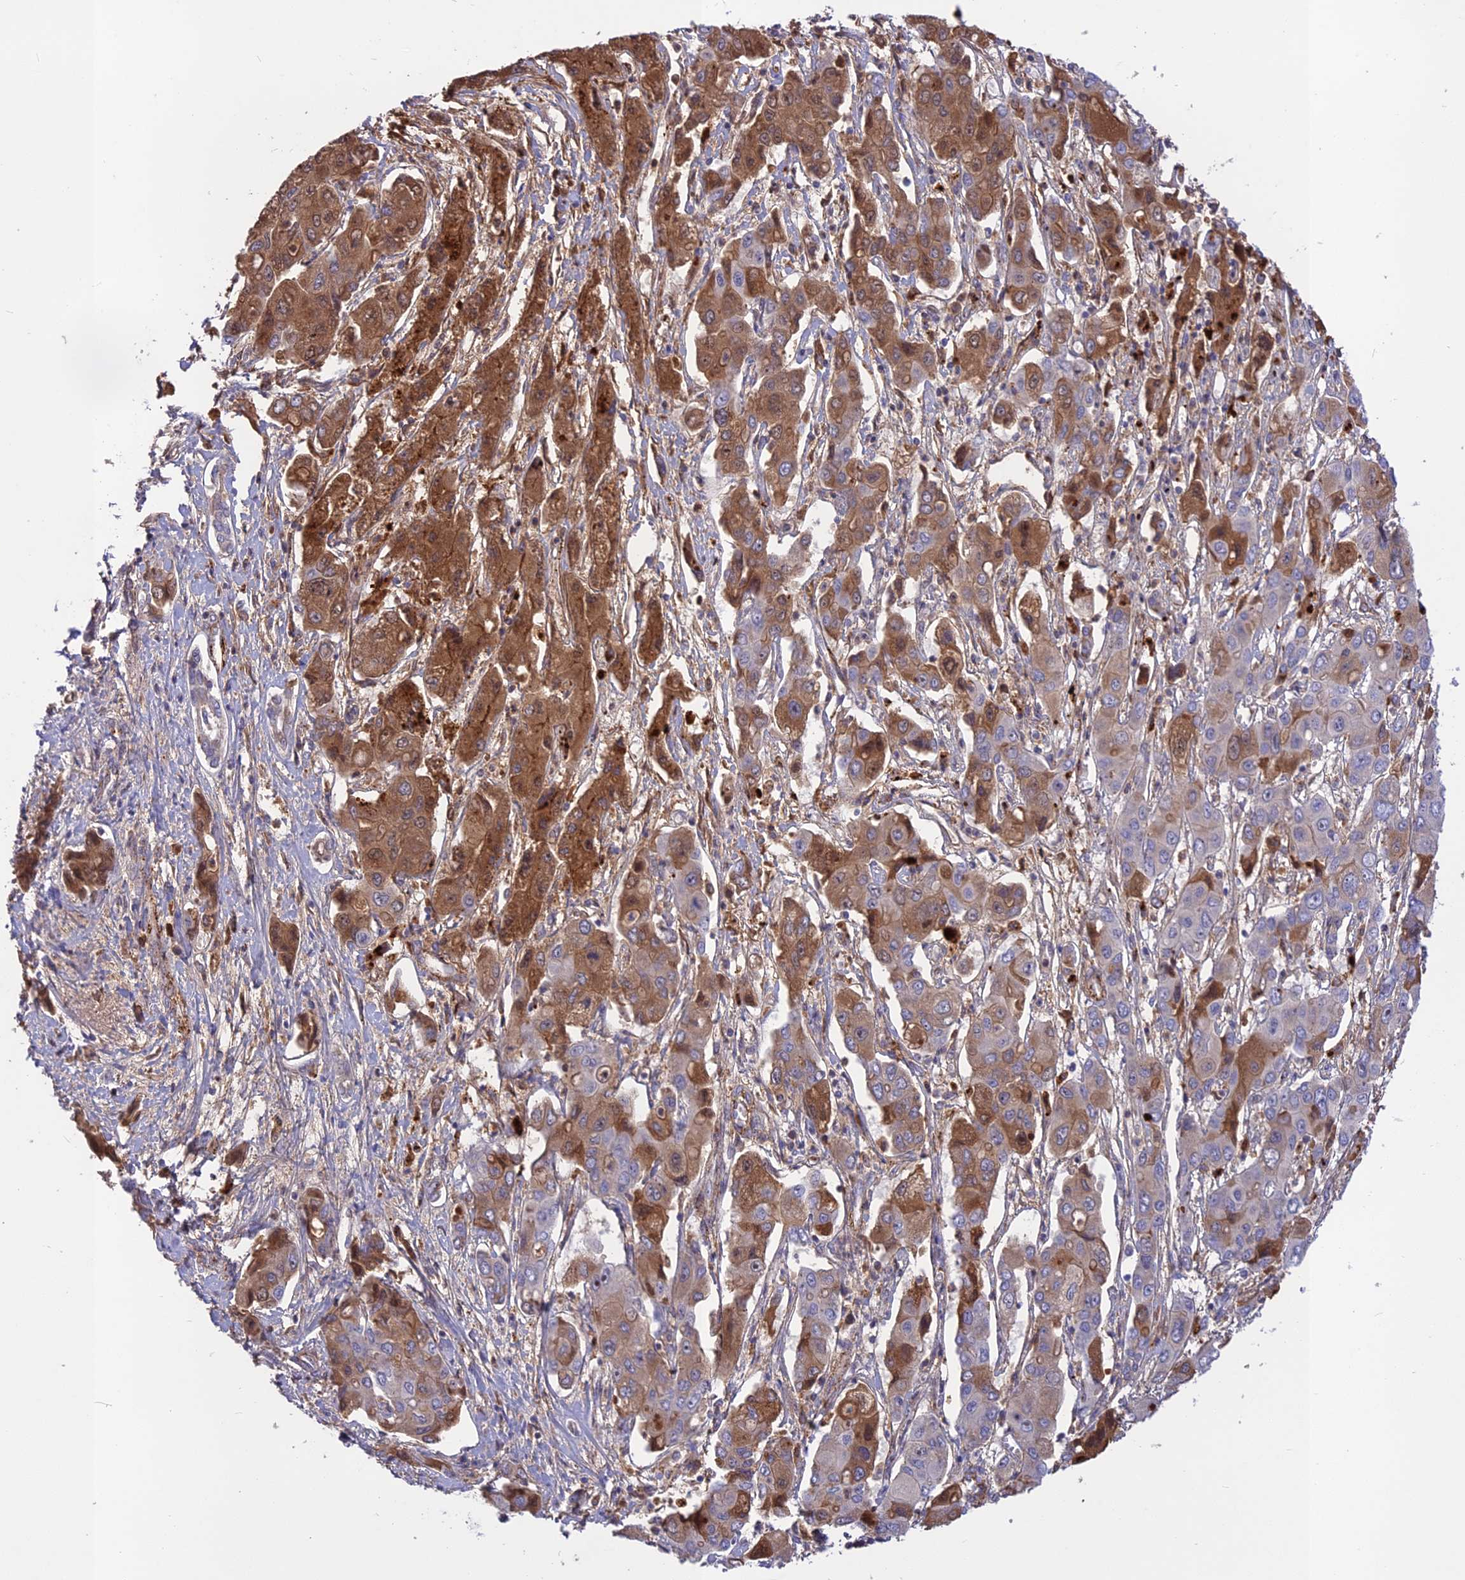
{"staining": {"intensity": "moderate", "quantity": "25%-75%", "location": "cytoplasmic/membranous"}, "tissue": "liver cancer", "cell_type": "Tumor cells", "image_type": "cancer", "snomed": [{"axis": "morphology", "description": "Cholangiocarcinoma"}, {"axis": "topography", "description": "Liver"}], "caption": "Liver cholangiocarcinoma was stained to show a protein in brown. There is medium levels of moderate cytoplasmic/membranous staining in approximately 25%-75% of tumor cells. The protein is shown in brown color, while the nuclei are stained blue.", "gene": "ADO", "patient": {"sex": "male", "age": 67}}